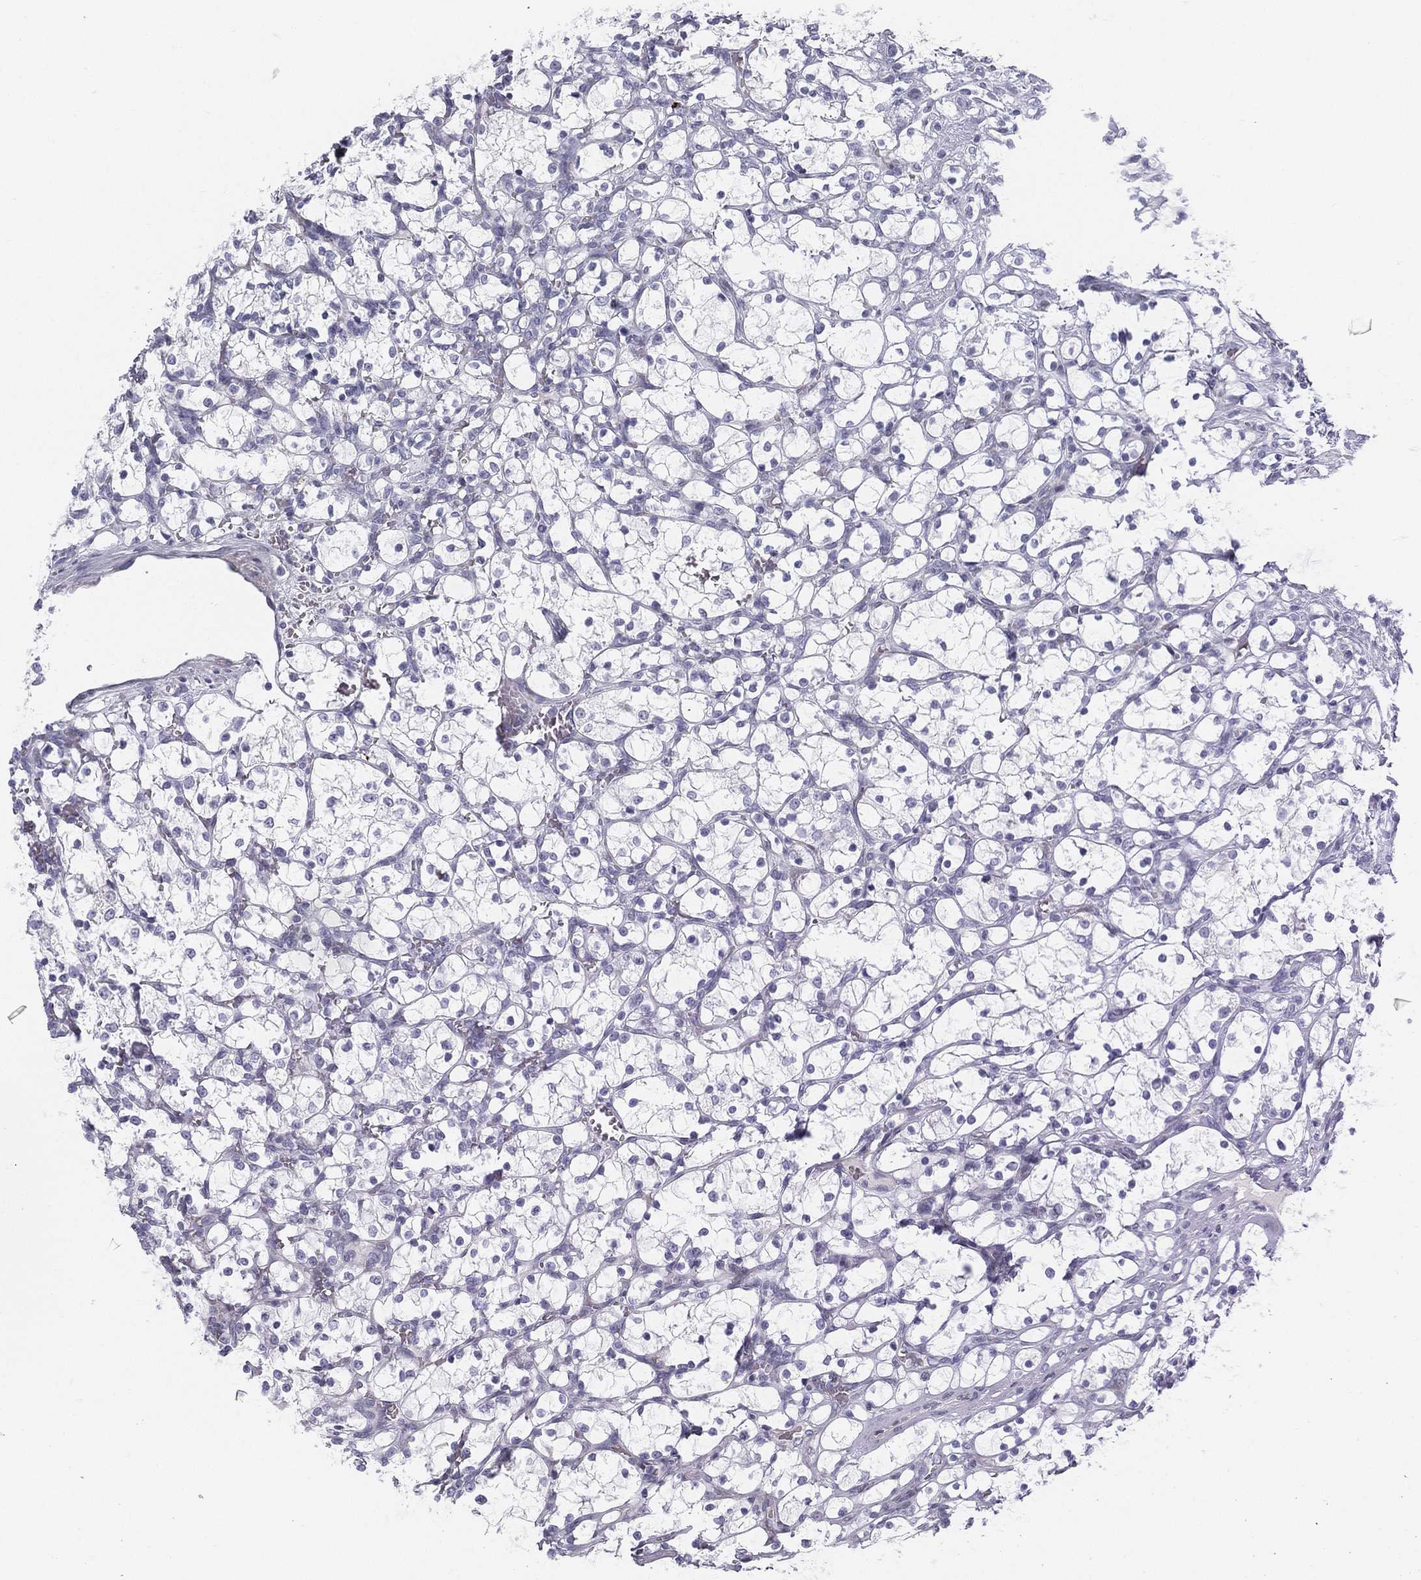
{"staining": {"intensity": "negative", "quantity": "none", "location": "none"}, "tissue": "renal cancer", "cell_type": "Tumor cells", "image_type": "cancer", "snomed": [{"axis": "morphology", "description": "Adenocarcinoma, NOS"}, {"axis": "topography", "description": "Kidney"}], "caption": "Immunohistochemical staining of human renal adenocarcinoma reveals no significant positivity in tumor cells.", "gene": "SPPL2C", "patient": {"sex": "female", "age": 69}}